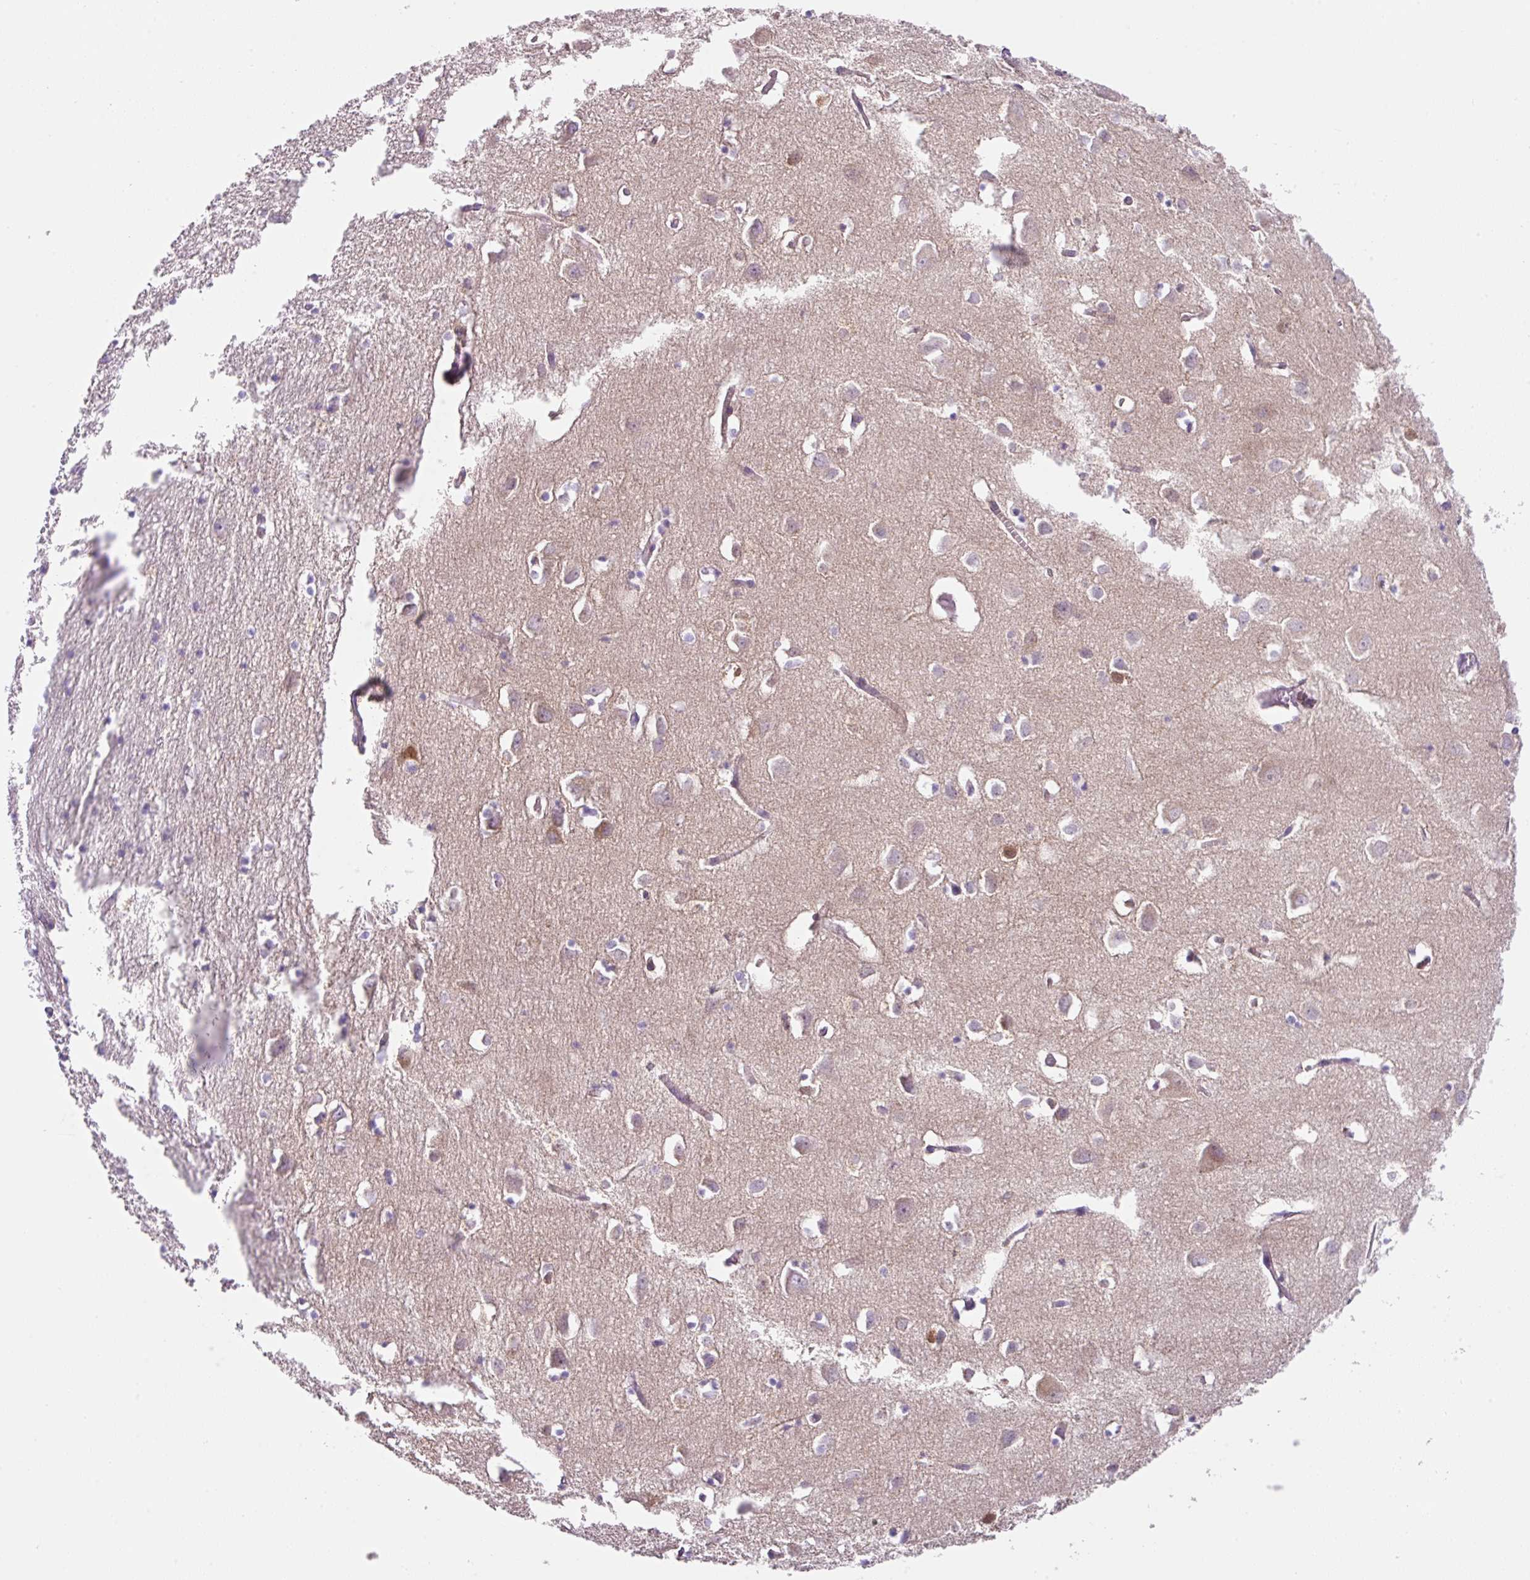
{"staining": {"intensity": "weak", "quantity": "<25%", "location": "cytoplasmic/membranous"}, "tissue": "cerebral cortex", "cell_type": "Endothelial cells", "image_type": "normal", "snomed": [{"axis": "morphology", "description": "Normal tissue, NOS"}, {"axis": "topography", "description": "Cerebral cortex"}], "caption": "The photomicrograph displays no staining of endothelial cells in normal cerebral cortex. (Brightfield microscopy of DAB immunohistochemistry (IHC) at high magnification).", "gene": "NDST3", "patient": {"sex": "male", "age": 70}}